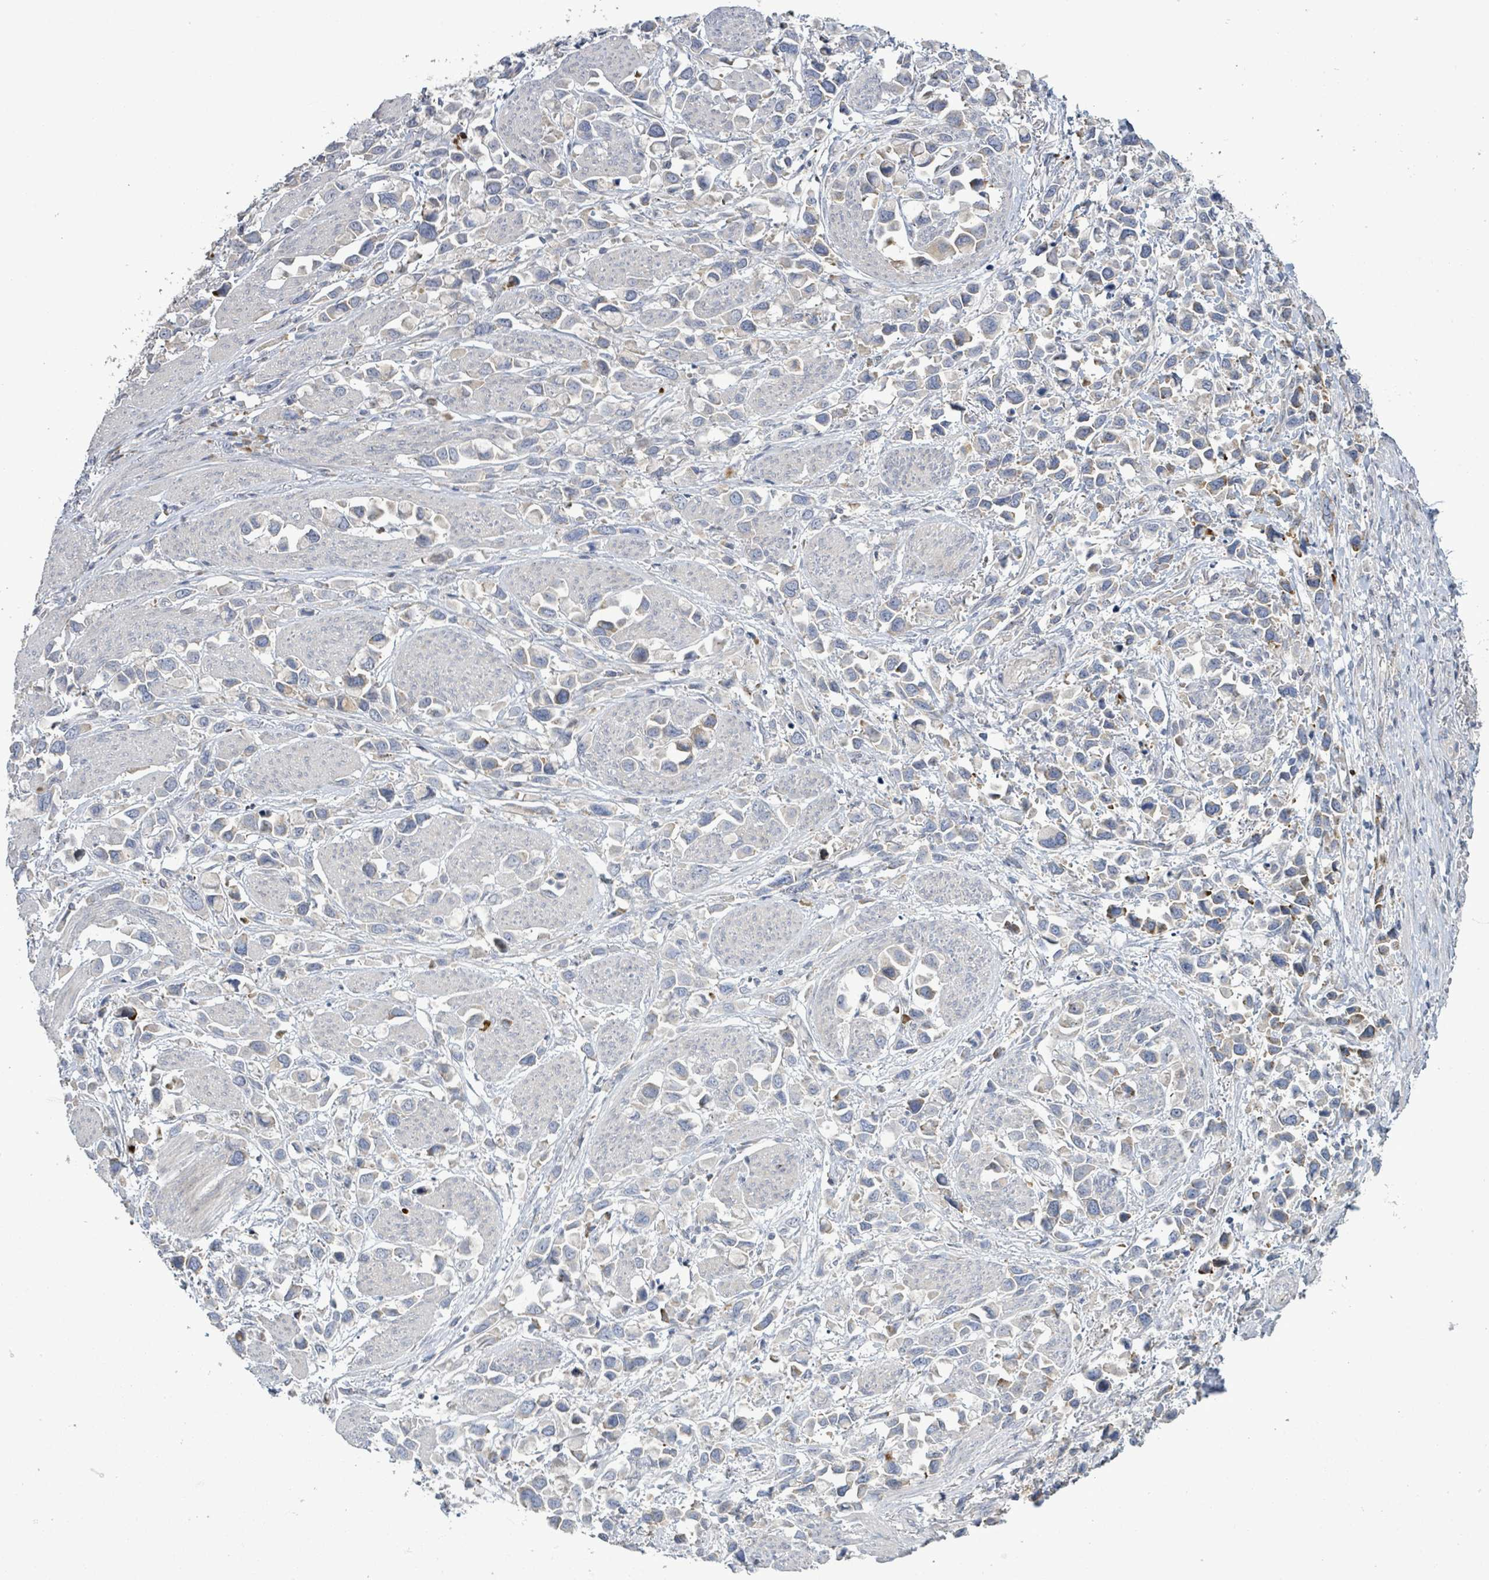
{"staining": {"intensity": "negative", "quantity": "none", "location": "none"}, "tissue": "stomach cancer", "cell_type": "Tumor cells", "image_type": "cancer", "snomed": [{"axis": "morphology", "description": "Adenocarcinoma, NOS"}, {"axis": "topography", "description": "Stomach"}], "caption": "A high-resolution photomicrograph shows immunohistochemistry (IHC) staining of adenocarcinoma (stomach), which reveals no significant staining in tumor cells.", "gene": "LILRA4", "patient": {"sex": "female", "age": 81}}